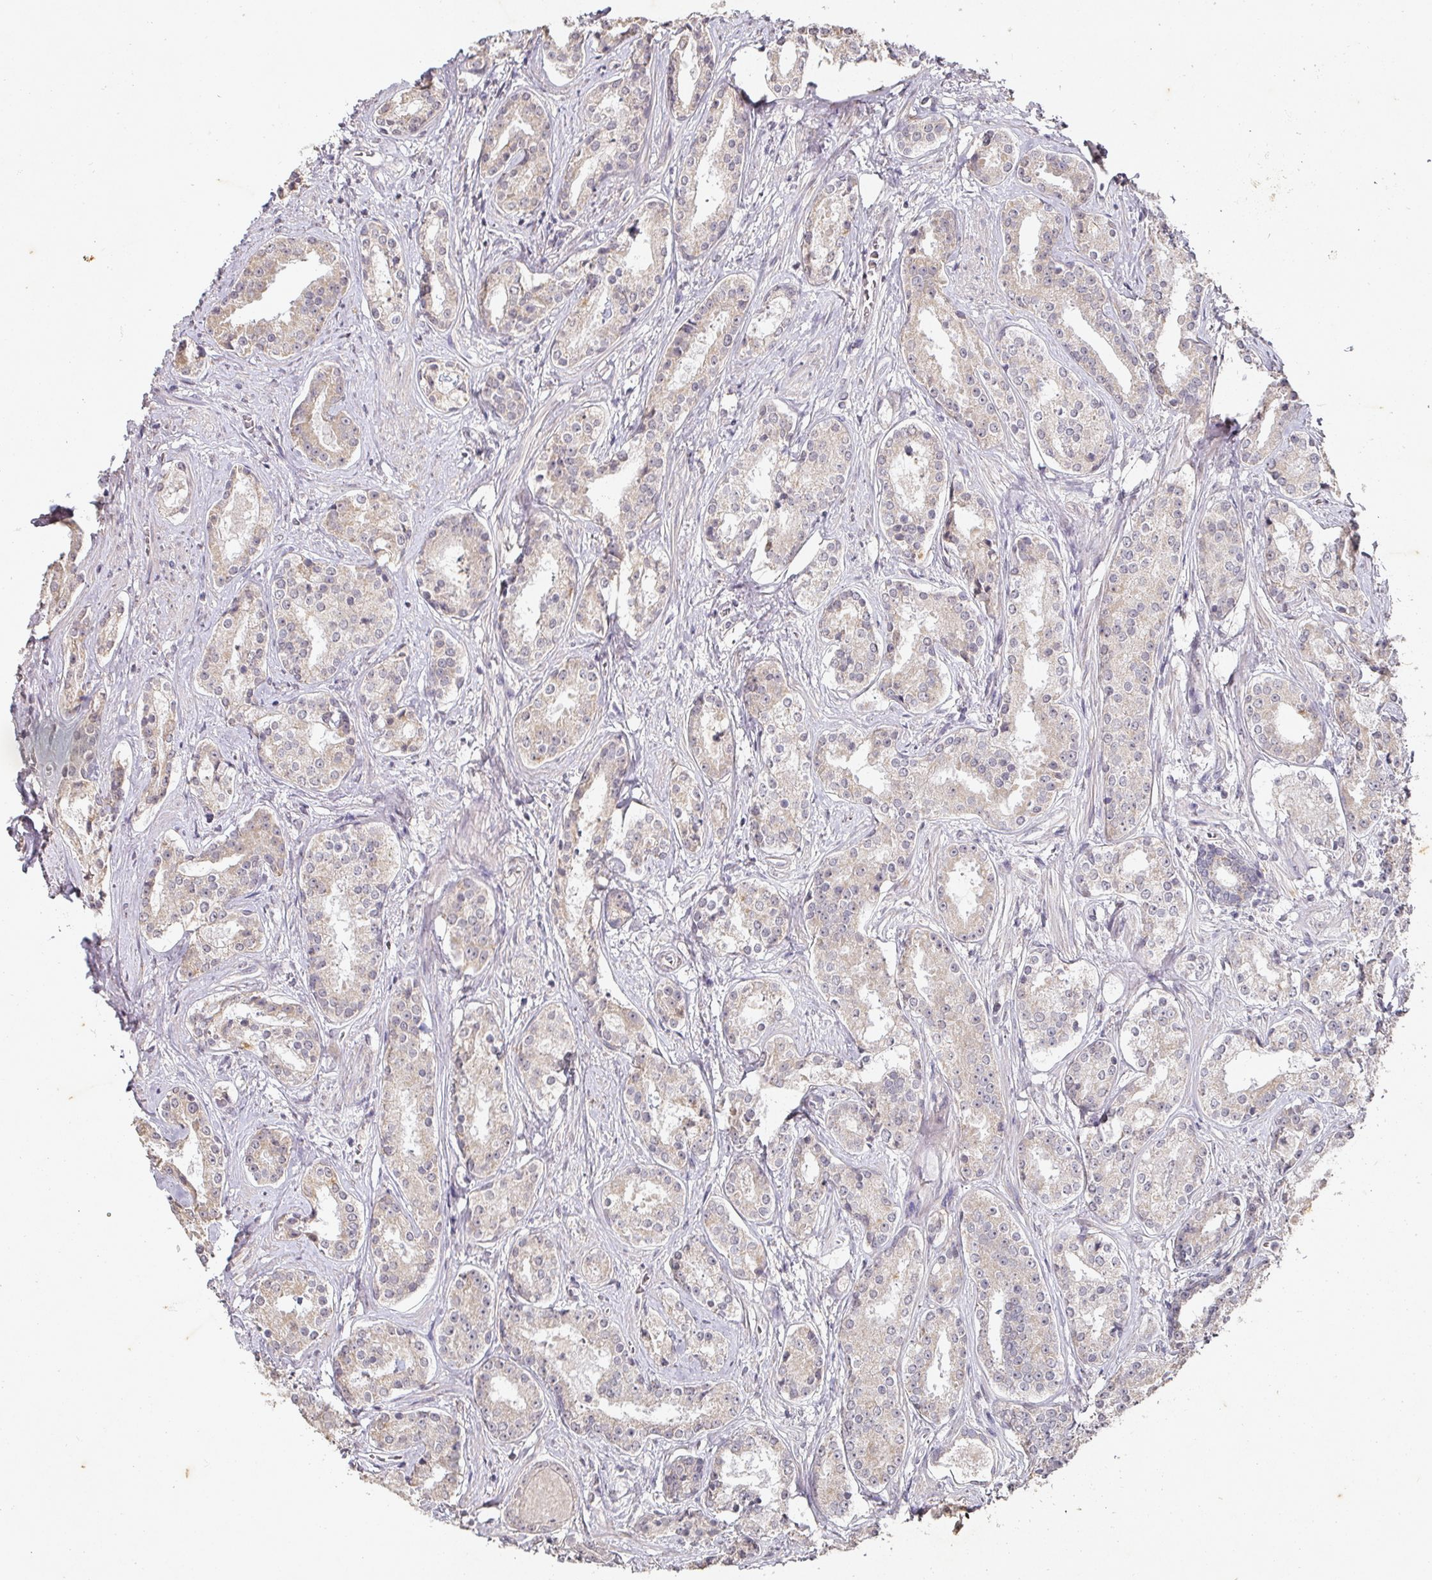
{"staining": {"intensity": "negative", "quantity": "none", "location": "none"}, "tissue": "prostate cancer", "cell_type": "Tumor cells", "image_type": "cancer", "snomed": [{"axis": "morphology", "description": "Adenocarcinoma, High grade"}, {"axis": "topography", "description": "Prostate"}], "caption": "An image of human prostate high-grade adenocarcinoma is negative for staining in tumor cells.", "gene": "CAPN5", "patient": {"sex": "male", "age": 58}}